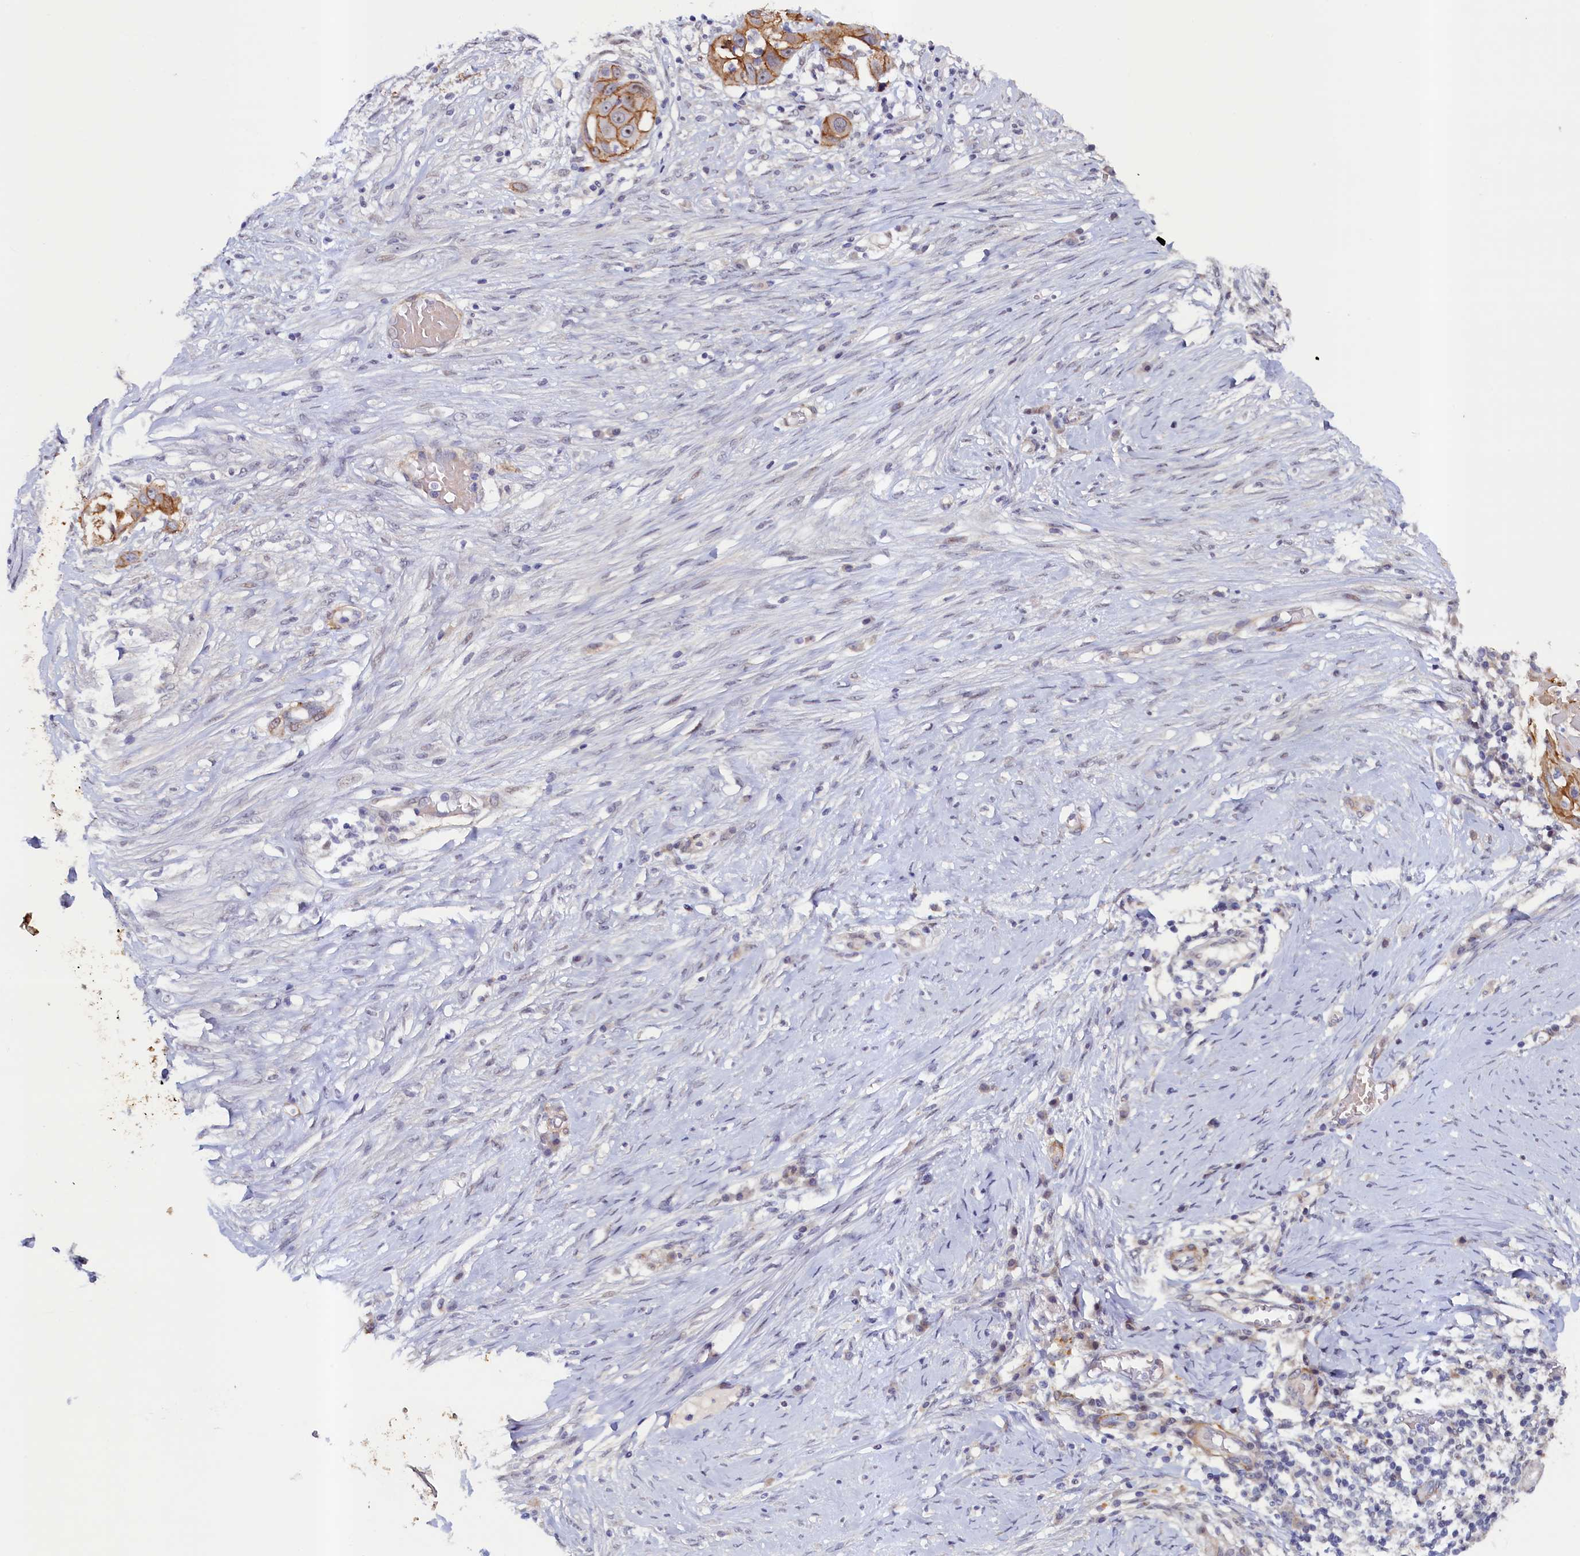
{"staining": {"intensity": "moderate", "quantity": ">75%", "location": "cytoplasmic/membranous"}, "tissue": "skin cancer", "cell_type": "Tumor cells", "image_type": "cancer", "snomed": [{"axis": "morphology", "description": "Squamous cell carcinoma, NOS"}, {"axis": "topography", "description": "Skin"}], "caption": "Immunohistochemistry (IHC) histopathology image of skin cancer (squamous cell carcinoma) stained for a protein (brown), which displays medium levels of moderate cytoplasmic/membranous staining in about >75% of tumor cells.", "gene": "PACSIN3", "patient": {"sex": "female", "age": 44}}